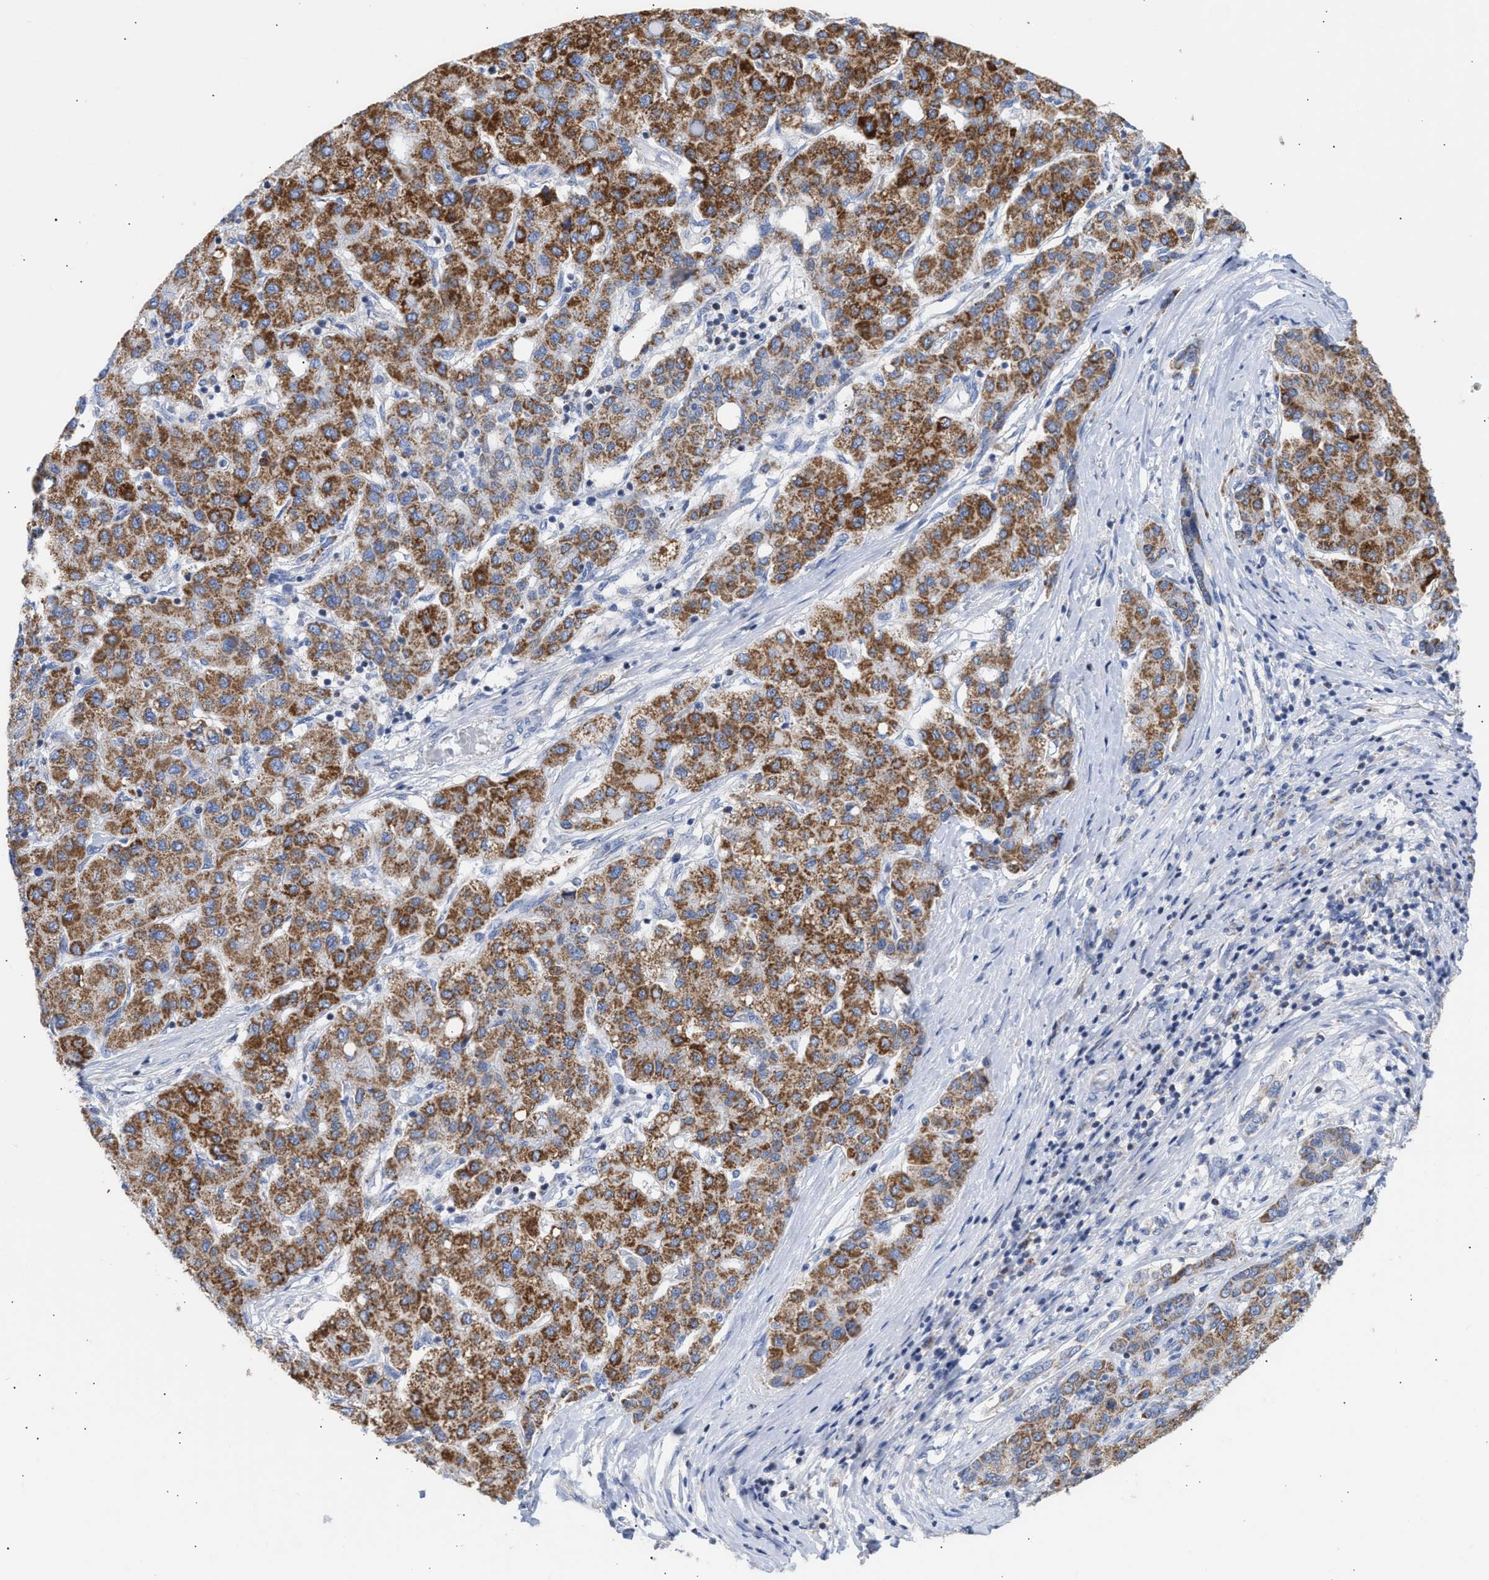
{"staining": {"intensity": "strong", "quantity": ">75%", "location": "cytoplasmic/membranous"}, "tissue": "liver cancer", "cell_type": "Tumor cells", "image_type": "cancer", "snomed": [{"axis": "morphology", "description": "Carcinoma, Hepatocellular, NOS"}, {"axis": "topography", "description": "Liver"}], "caption": "A brown stain shows strong cytoplasmic/membranous expression of a protein in human liver hepatocellular carcinoma tumor cells. The protein of interest is stained brown, and the nuclei are stained in blue (DAB (3,3'-diaminobenzidine) IHC with brightfield microscopy, high magnification).", "gene": "ACOT13", "patient": {"sex": "male", "age": 65}}